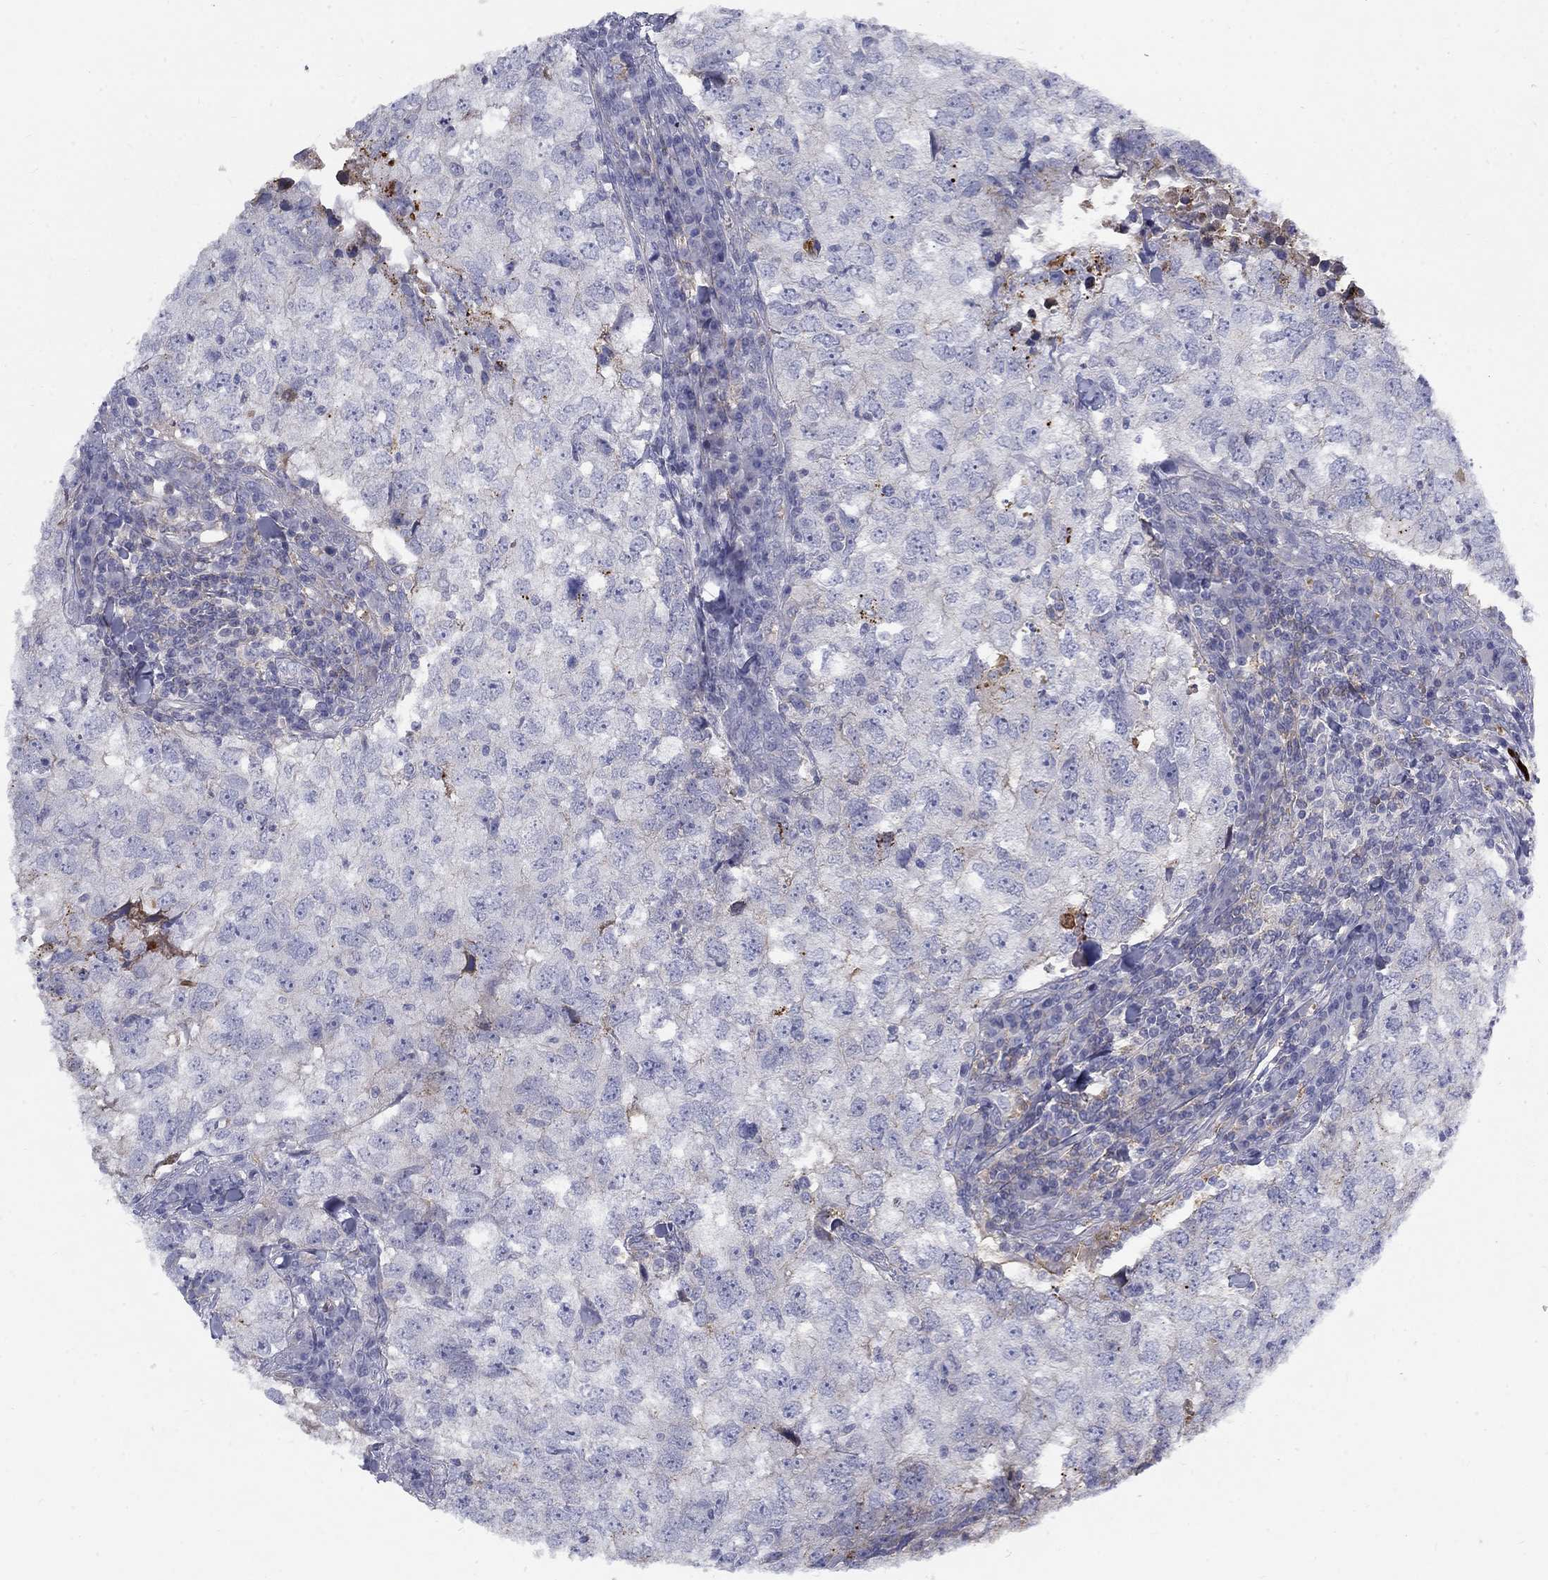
{"staining": {"intensity": "moderate", "quantity": "<25%", "location": "cytoplasmic/membranous"}, "tissue": "breast cancer", "cell_type": "Tumor cells", "image_type": "cancer", "snomed": [{"axis": "morphology", "description": "Duct carcinoma"}, {"axis": "topography", "description": "Breast"}], "caption": "Tumor cells exhibit low levels of moderate cytoplasmic/membranous expression in approximately <25% of cells in infiltrating ductal carcinoma (breast). (IHC, brightfield microscopy, high magnification).", "gene": "EPDR1", "patient": {"sex": "female", "age": 30}}